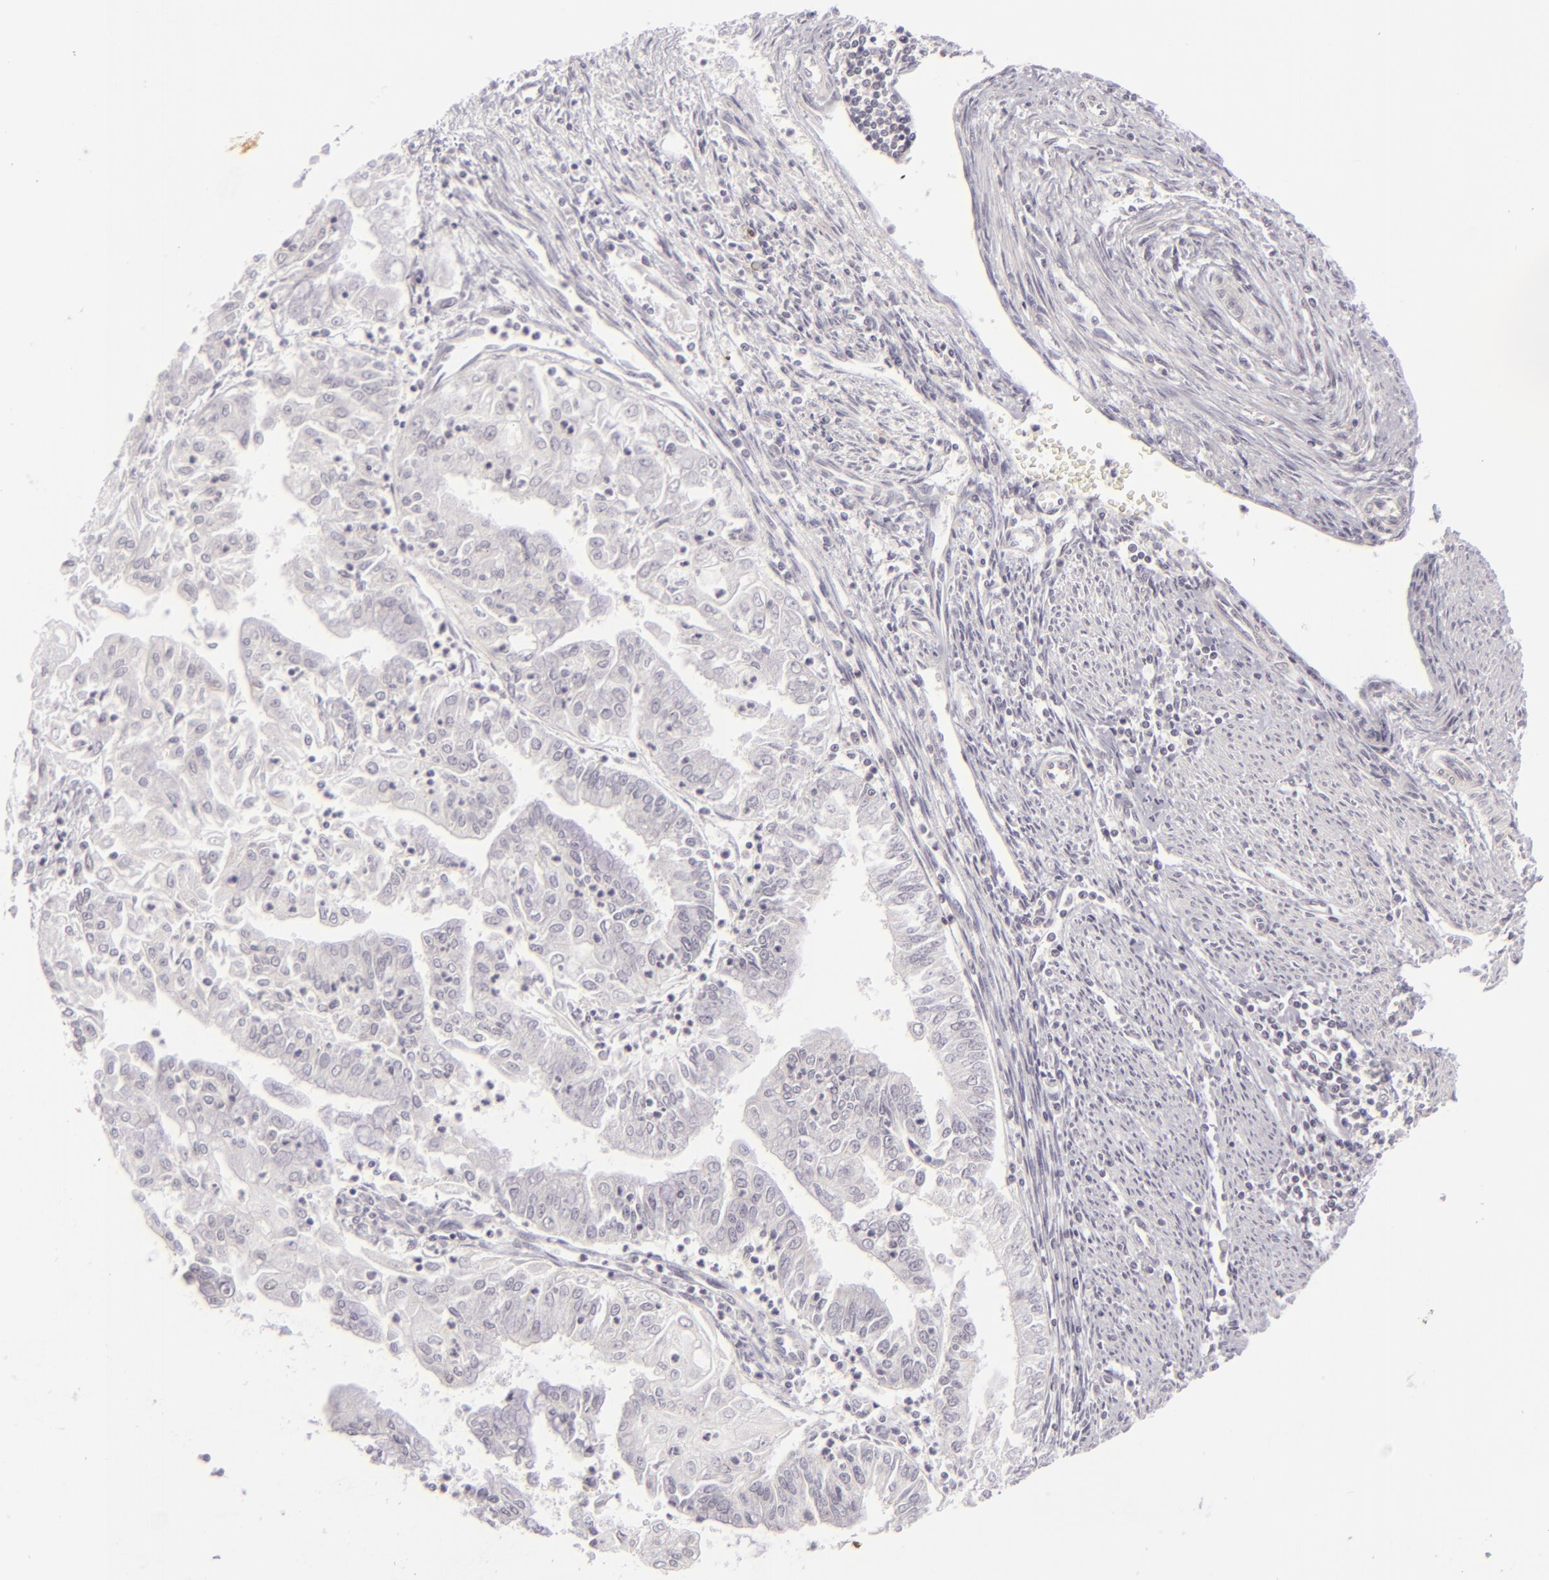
{"staining": {"intensity": "negative", "quantity": "none", "location": "none"}, "tissue": "endometrial cancer", "cell_type": "Tumor cells", "image_type": "cancer", "snomed": [{"axis": "morphology", "description": "Adenocarcinoma, NOS"}, {"axis": "topography", "description": "Endometrium"}], "caption": "High power microscopy histopathology image of an immunohistochemistry photomicrograph of endometrial cancer, revealing no significant positivity in tumor cells.", "gene": "DLG3", "patient": {"sex": "female", "age": 75}}